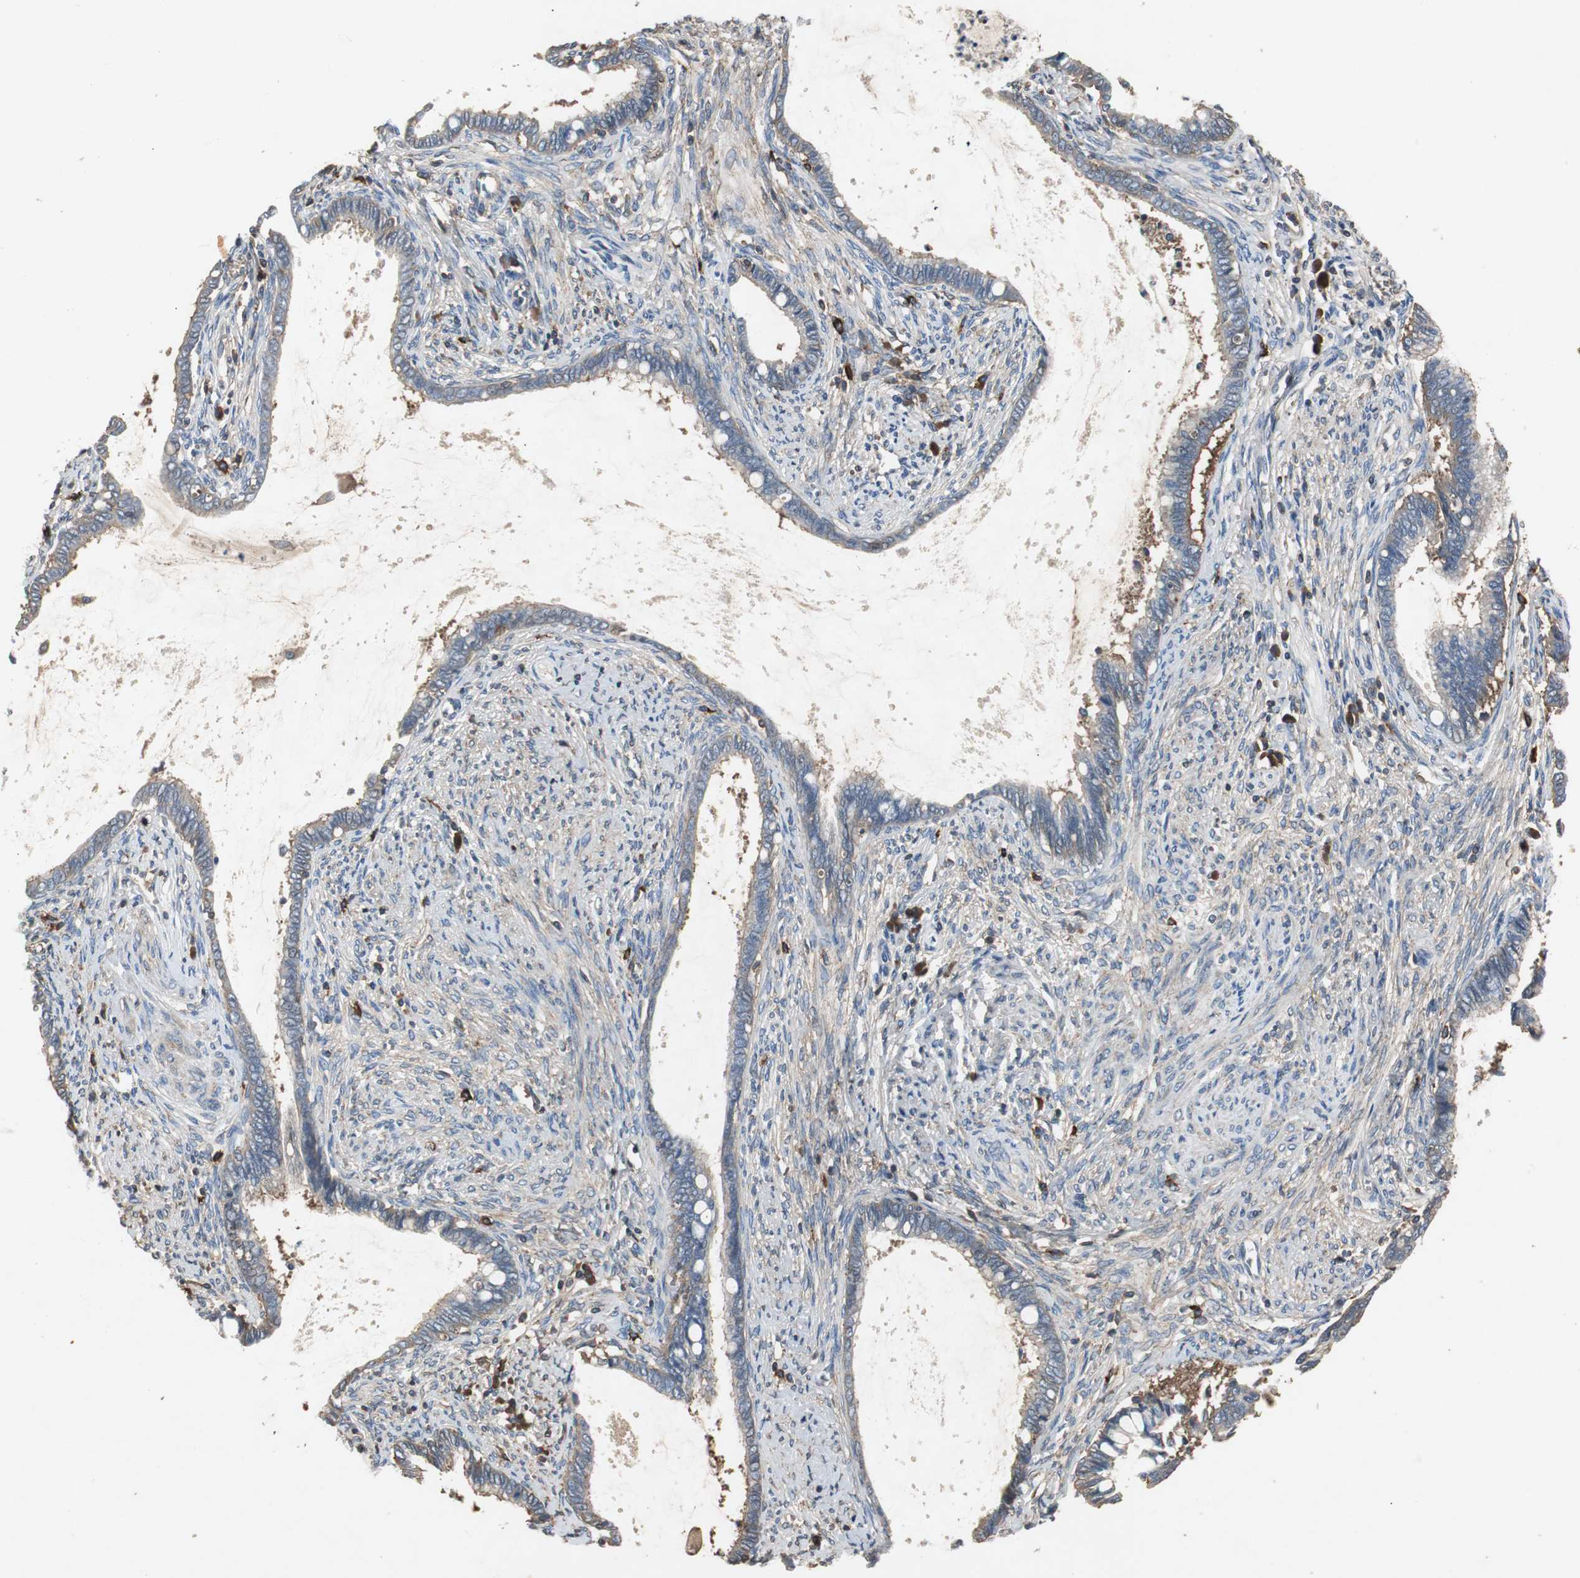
{"staining": {"intensity": "weak", "quantity": "<25%", "location": "cytoplasmic/membranous"}, "tissue": "cervical cancer", "cell_type": "Tumor cells", "image_type": "cancer", "snomed": [{"axis": "morphology", "description": "Adenocarcinoma, NOS"}, {"axis": "topography", "description": "Cervix"}], "caption": "High power microscopy histopathology image of an immunohistochemistry (IHC) photomicrograph of cervical cancer (adenocarcinoma), revealing no significant positivity in tumor cells.", "gene": "TNFRSF14", "patient": {"sex": "female", "age": 44}}